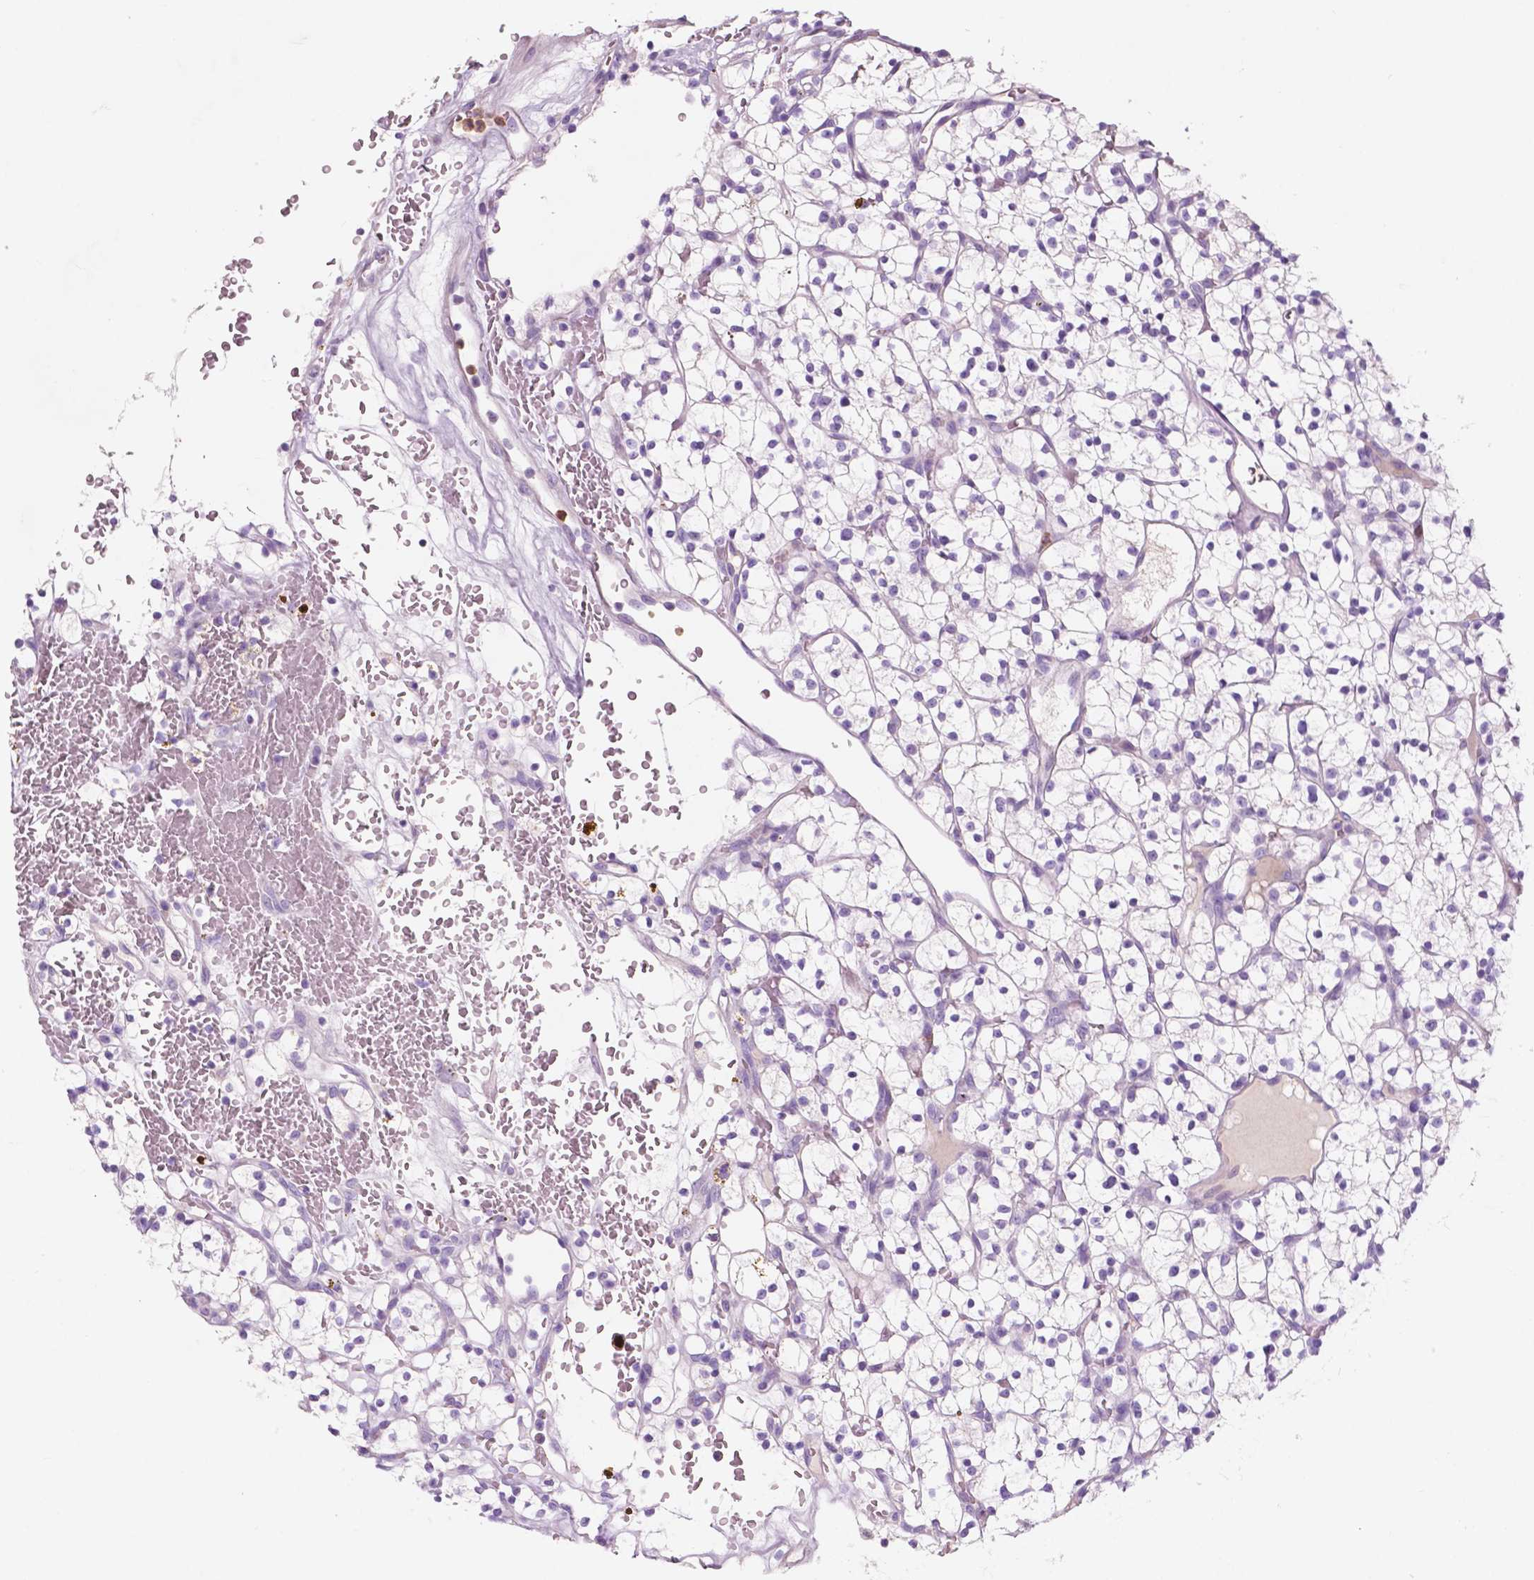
{"staining": {"intensity": "negative", "quantity": "none", "location": "none"}, "tissue": "renal cancer", "cell_type": "Tumor cells", "image_type": "cancer", "snomed": [{"axis": "morphology", "description": "Adenocarcinoma, NOS"}, {"axis": "topography", "description": "Kidney"}], "caption": "Immunohistochemistry histopathology image of neoplastic tissue: human renal cancer (adenocarcinoma) stained with DAB (3,3'-diaminobenzidine) reveals no significant protein positivity in tumor cells.", "gene": "CUZD1", "patient": {"sex": "female", "age": 64}}